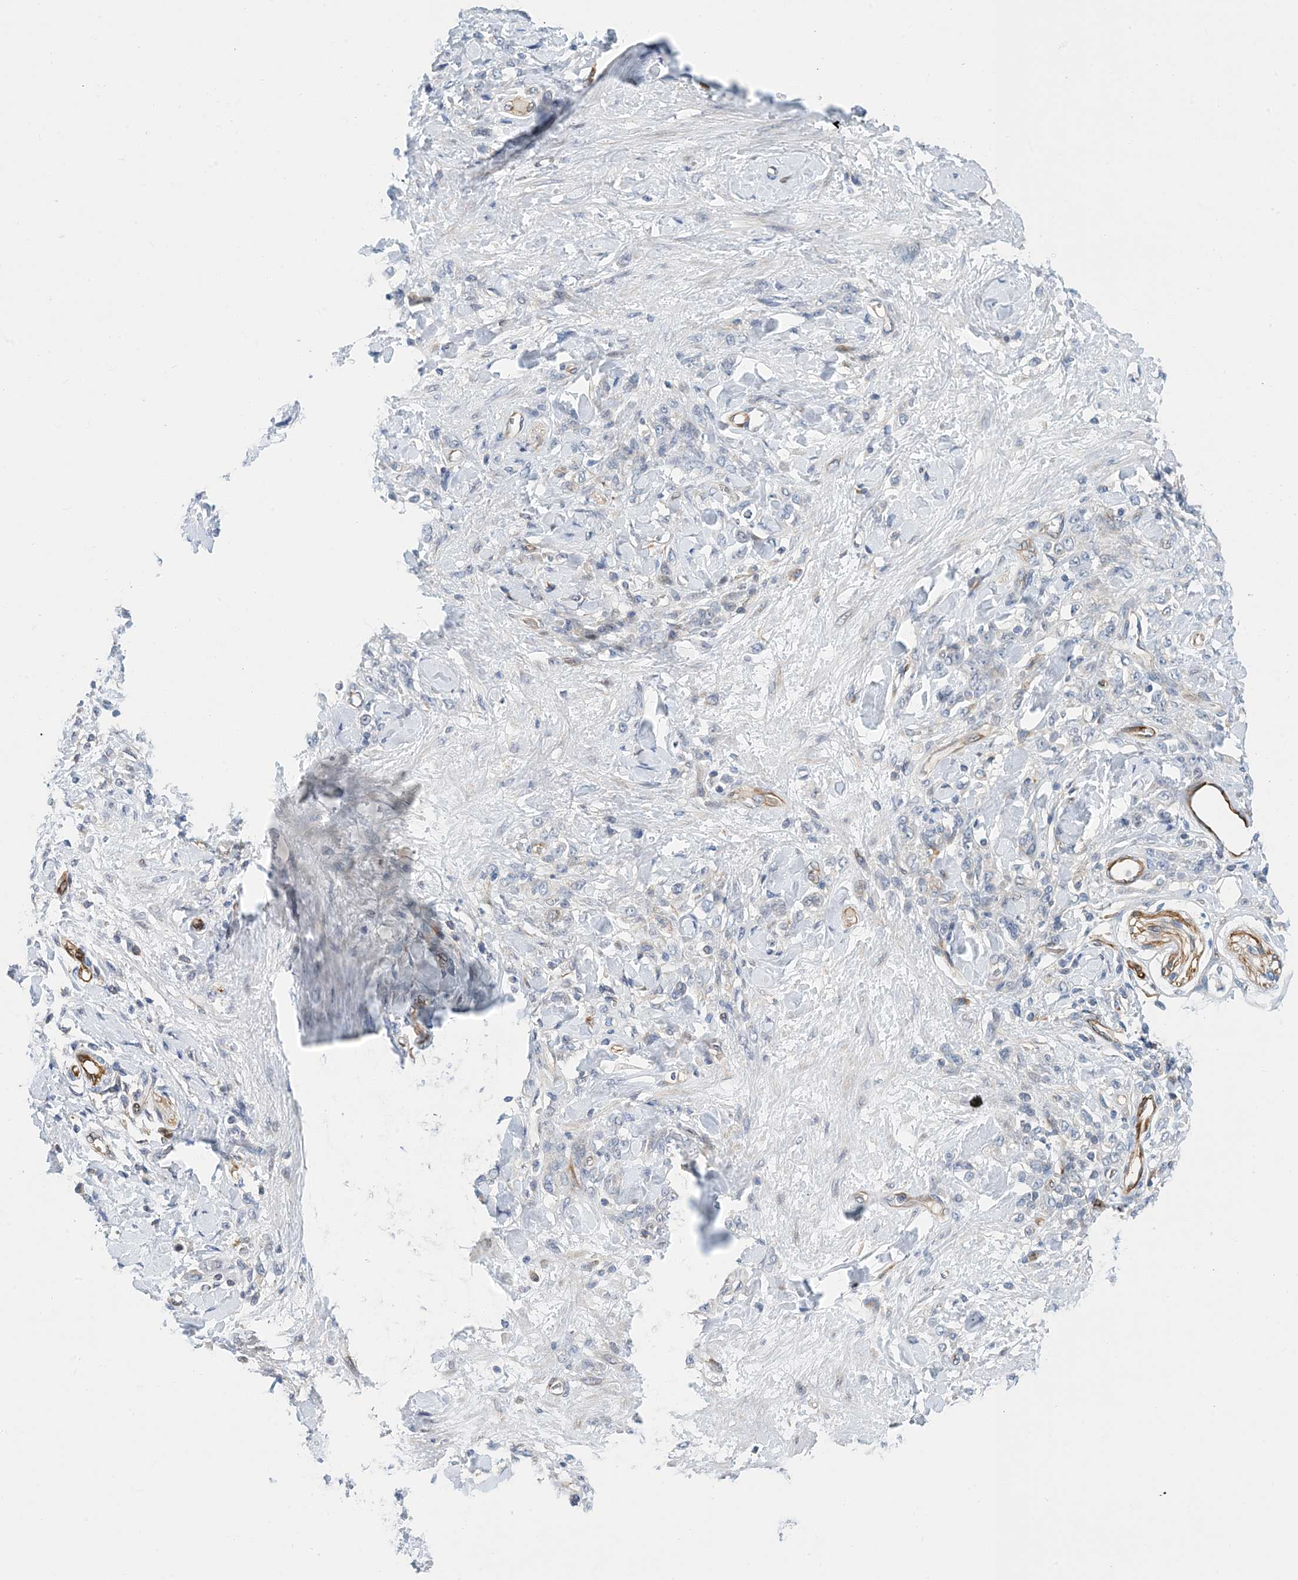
{"staining": {"intensity": "negative", "quantity": "none", "location": "none"}, "tissue": "stomach cancer", "cell_type": "Tumor cells", "image_type": "cancer", "snomed": [{"axis": "morphology", "description": "Normal tissue, NOS"}, {"axis": "morphology", "description": "Adenocarcinoma, NOS"}, {"axis": "topography", "description": "Stomach"}], "caption": "Tumor cells are negative for protein expression in human adenocarcinoma (stomach). (Immunohistochemistry, brightfield microscopy, high magnification).", "gene": "PCDHA2", "patient": {"sex": "male", "age": 82}}